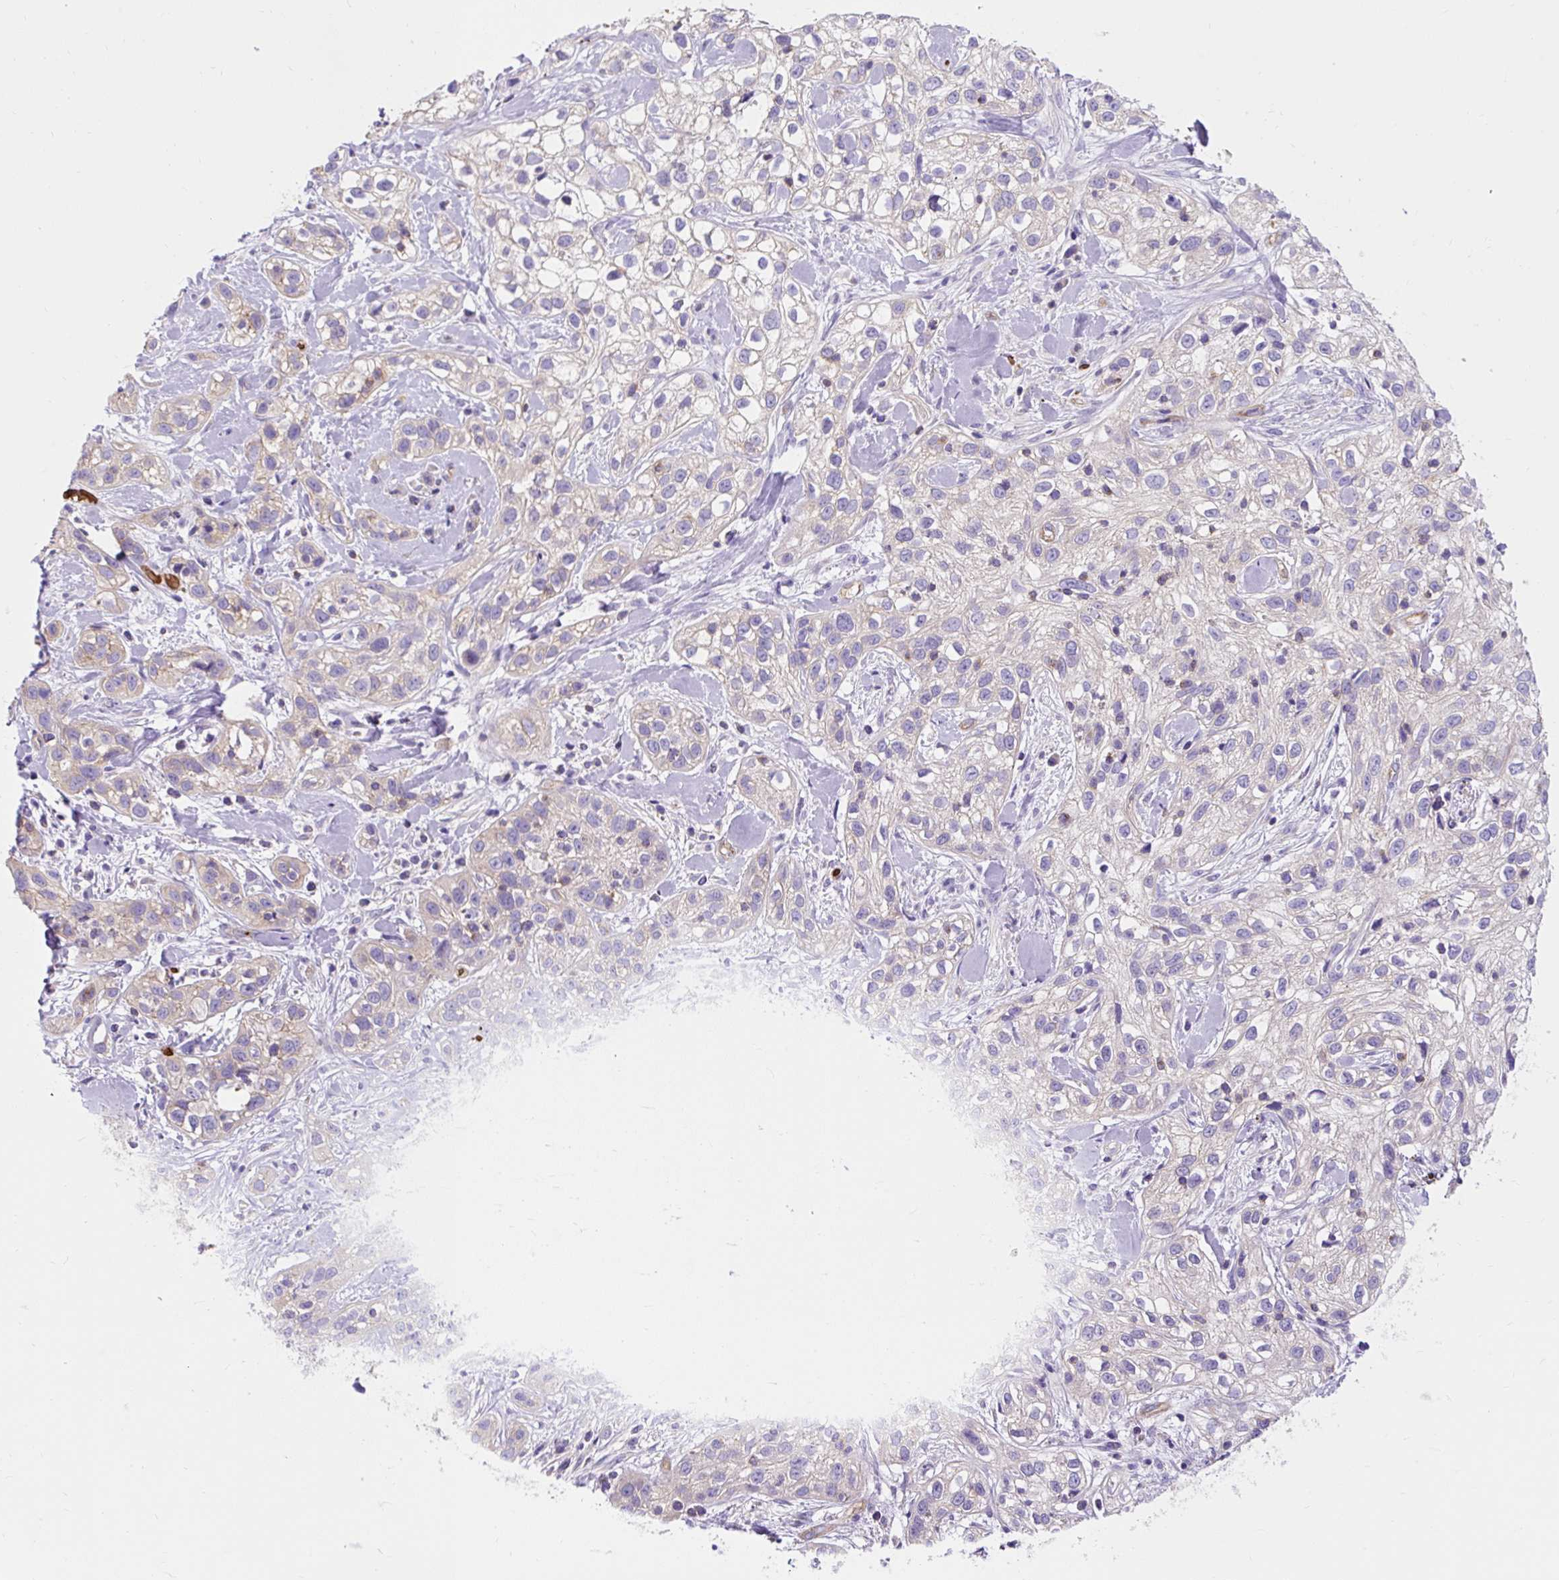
{"staining": {"intensity": "weak", "quantity": "<25%", "location": "cytoplasmic/membranous"}, "tissue": "skin cancer", "cell_type": "Tumor cells", "image_type": "cancer", "snomed": [{"axis": "morphology", "description": "Squamous cell carcinoma, NOS"}, {"axis": "topography", "description": "Skin"}], "caption": "This is an immunohistochemistry histopathology image of human skin cancer (squamous cell carcinoma). There is no staining in tumor cells.", "gene": "HIP1R", "patient": {"sex": "male", "age": 82}}